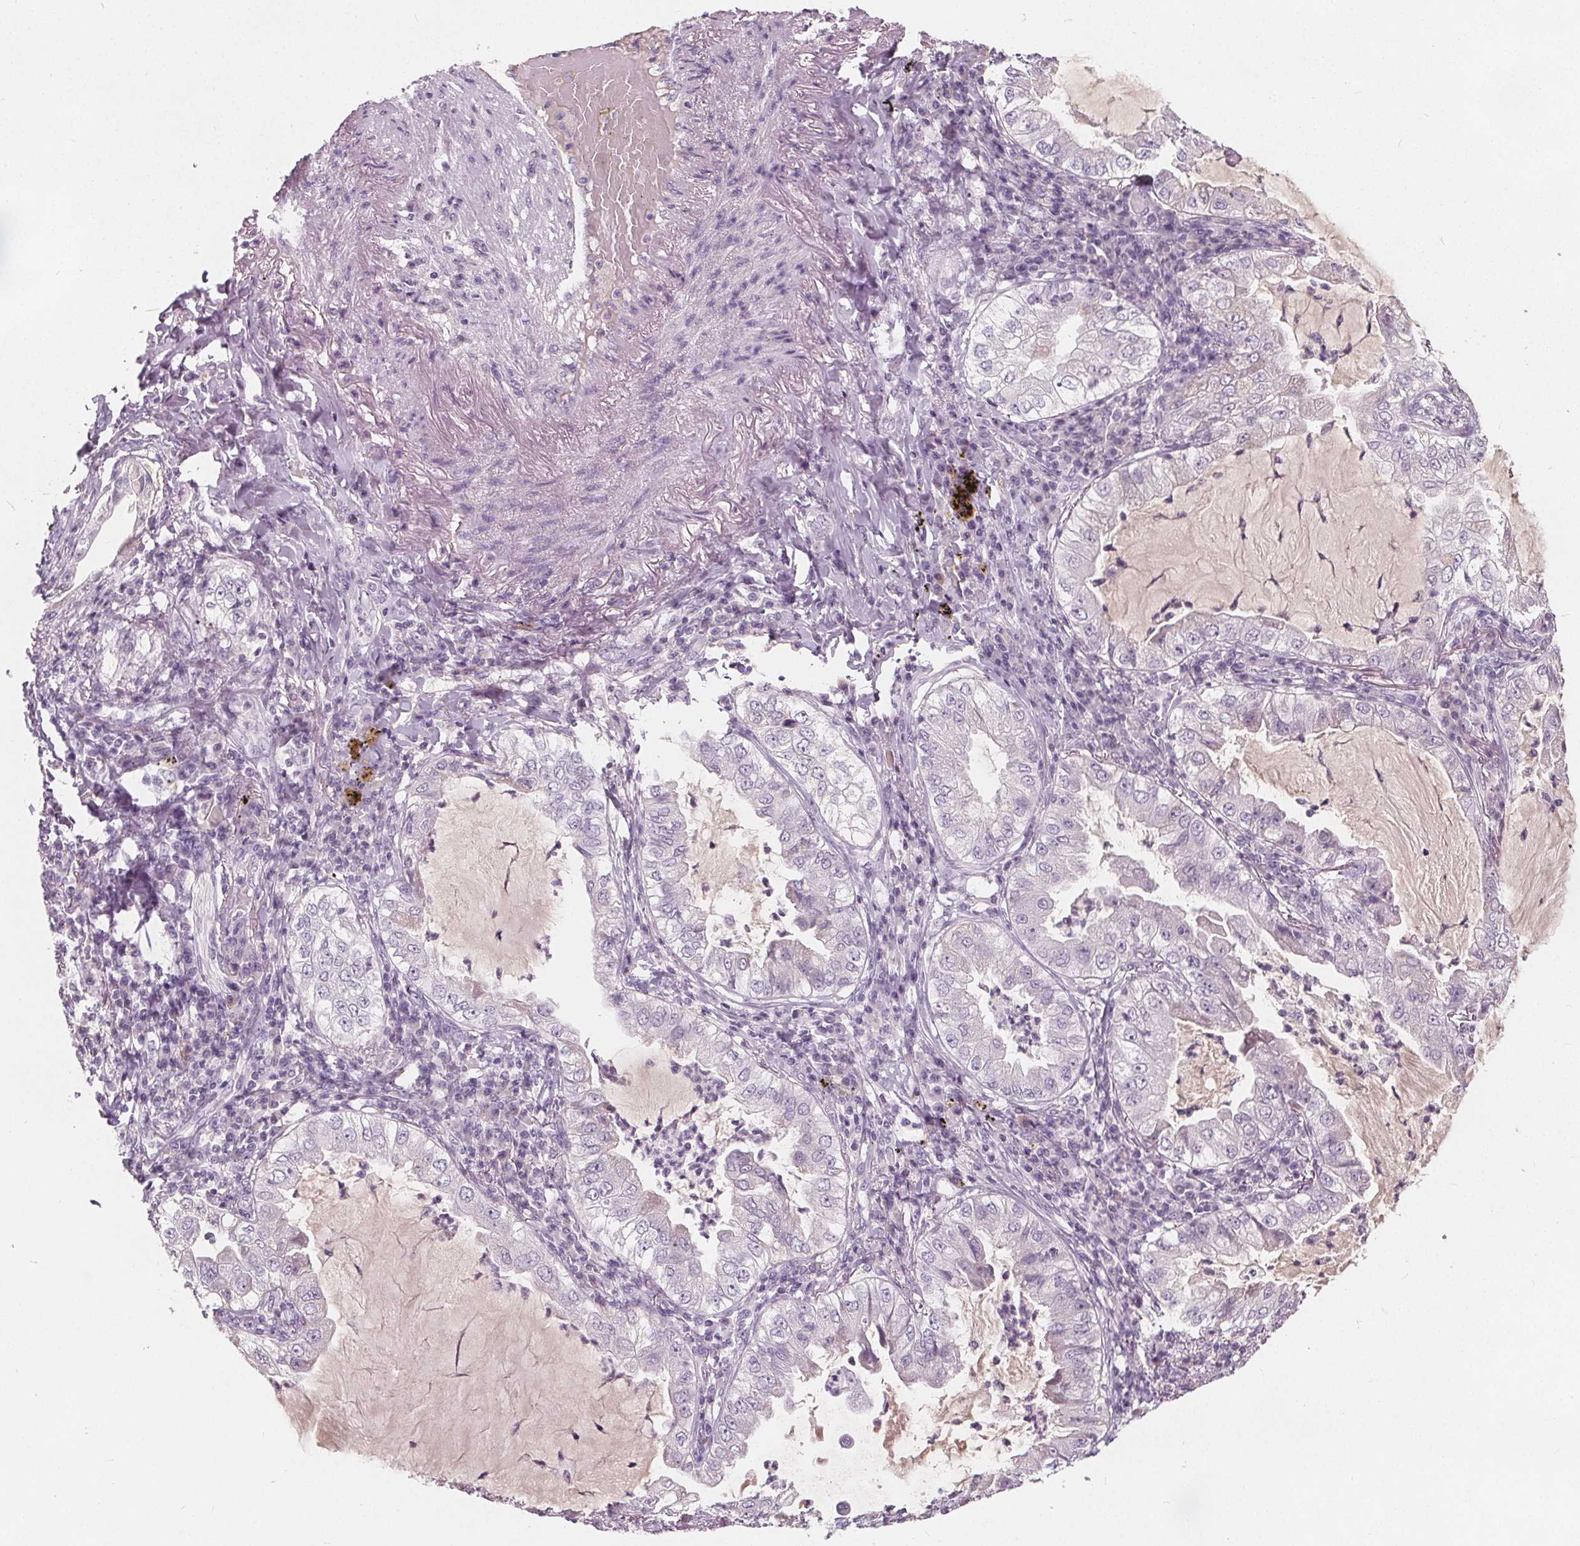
{"staining": {"intensity": "negative", "quantity": "none", "location": "none"}, "tissue": "lung cancer", "cell_type": "Tumor cells", "image_type": "cancer", "snomed": [{"axis": "morphology", "description": "Adenocarcinoma, NOS"}, {"axis": "topography", "description": "Lung"}], "caption": "Tumor cells show no significant protein staining in lung cancer.", "gene": "PLA2G2E", "patient": {"sex": "female", "age": 73}}